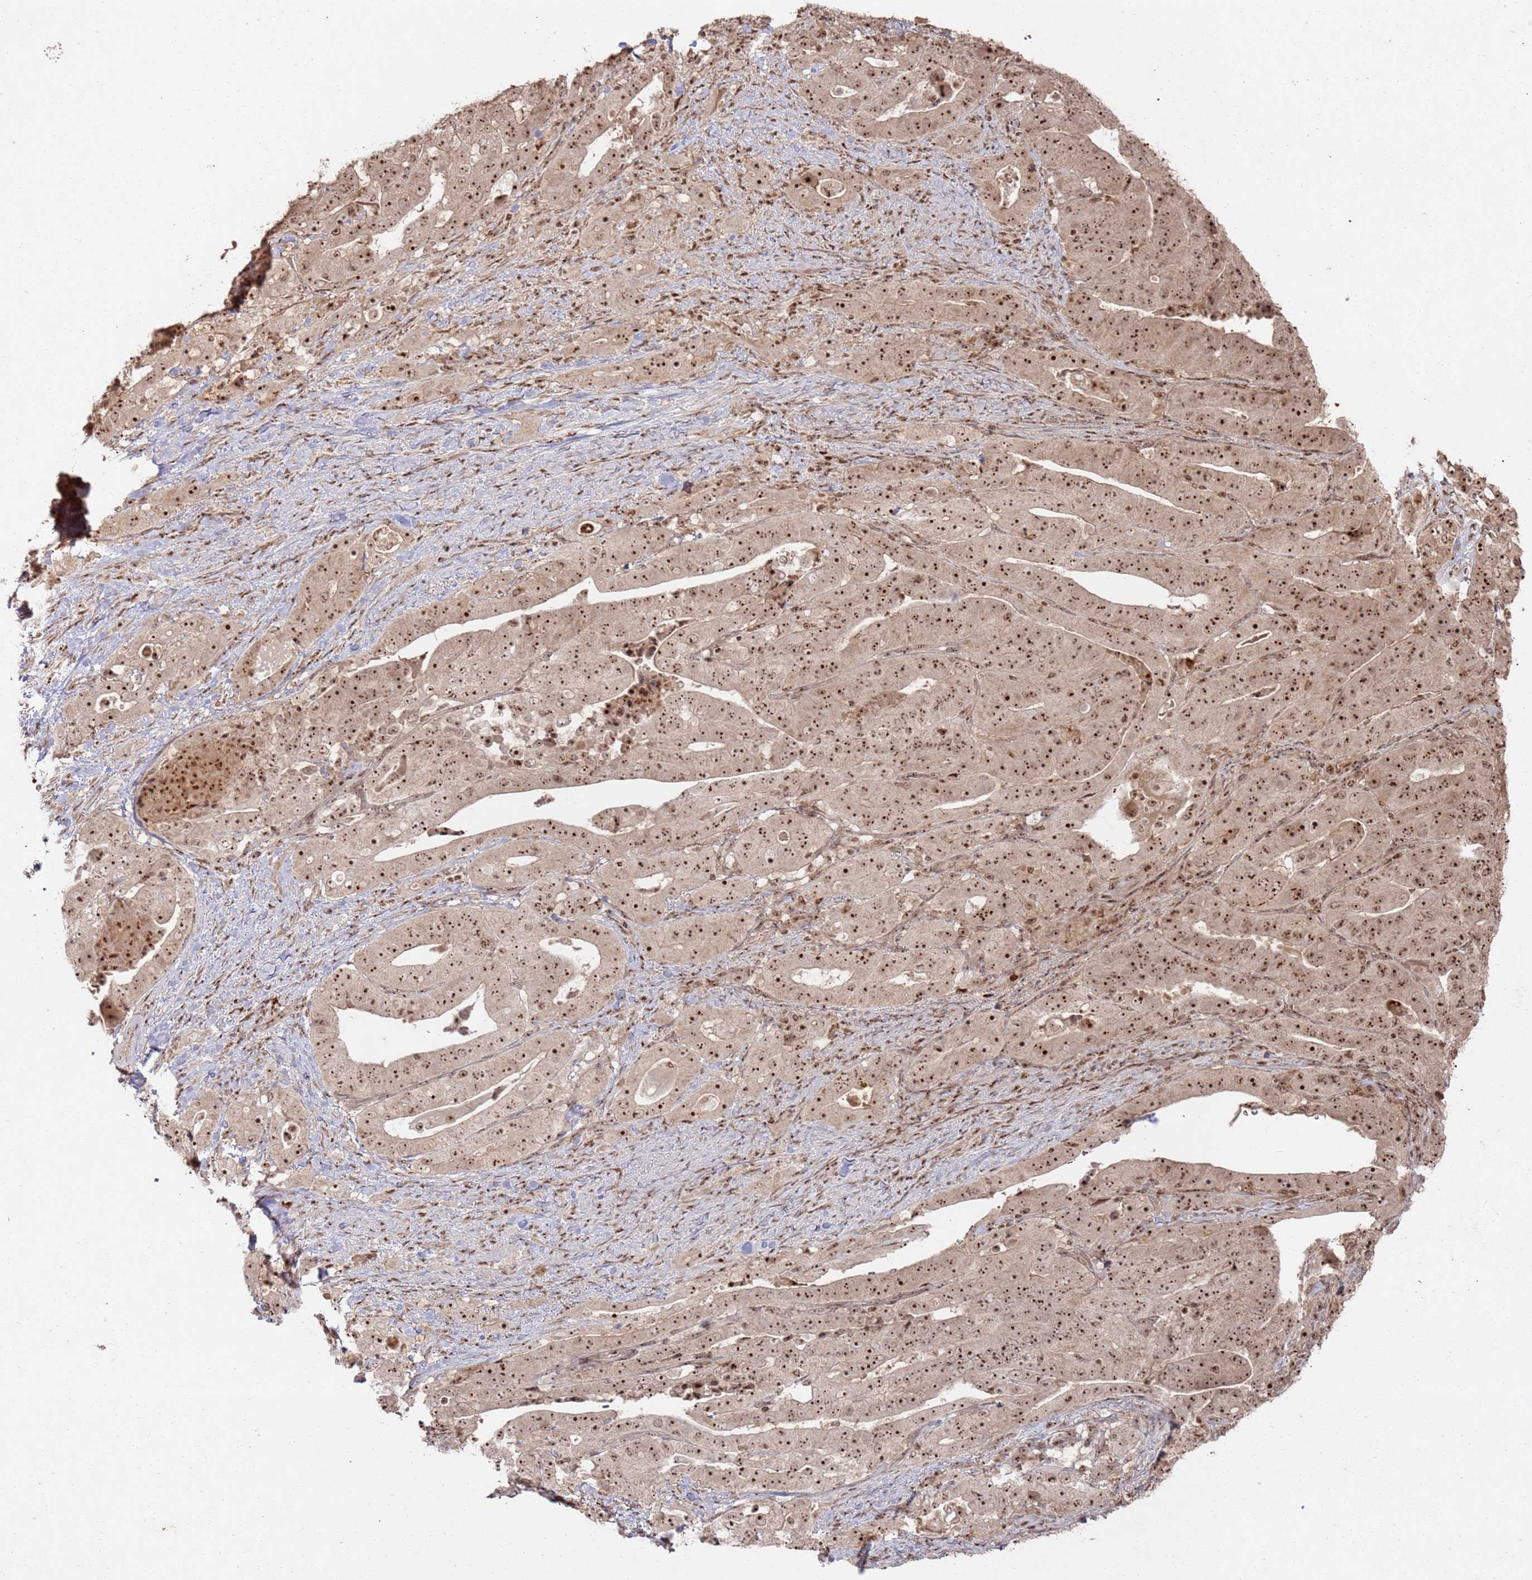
{"staining": {"intensity": "strong", "quantity": ">75%", "location": "nuclear"}, "tissue": "stomach cancer", "cell_type": "Tumor cells", "image_type": "cancer", "snomed": [{"axis": "morphology", "description": "Adenocarcinoma, NOS"}, {"axis": "topography", "description": "Stomach"}], "caption": "Immunohistochemical staining of stomach cancer (adenocarcinoma) exhibits strong nuclear protein staining in about >75% of tumor cells. (DAB (3,3'-diaminobenzidine) IHC with brightfield microscopy, high magnification).", "gene": "UTP11", "patient": {"sex": "male", "age": 48}}